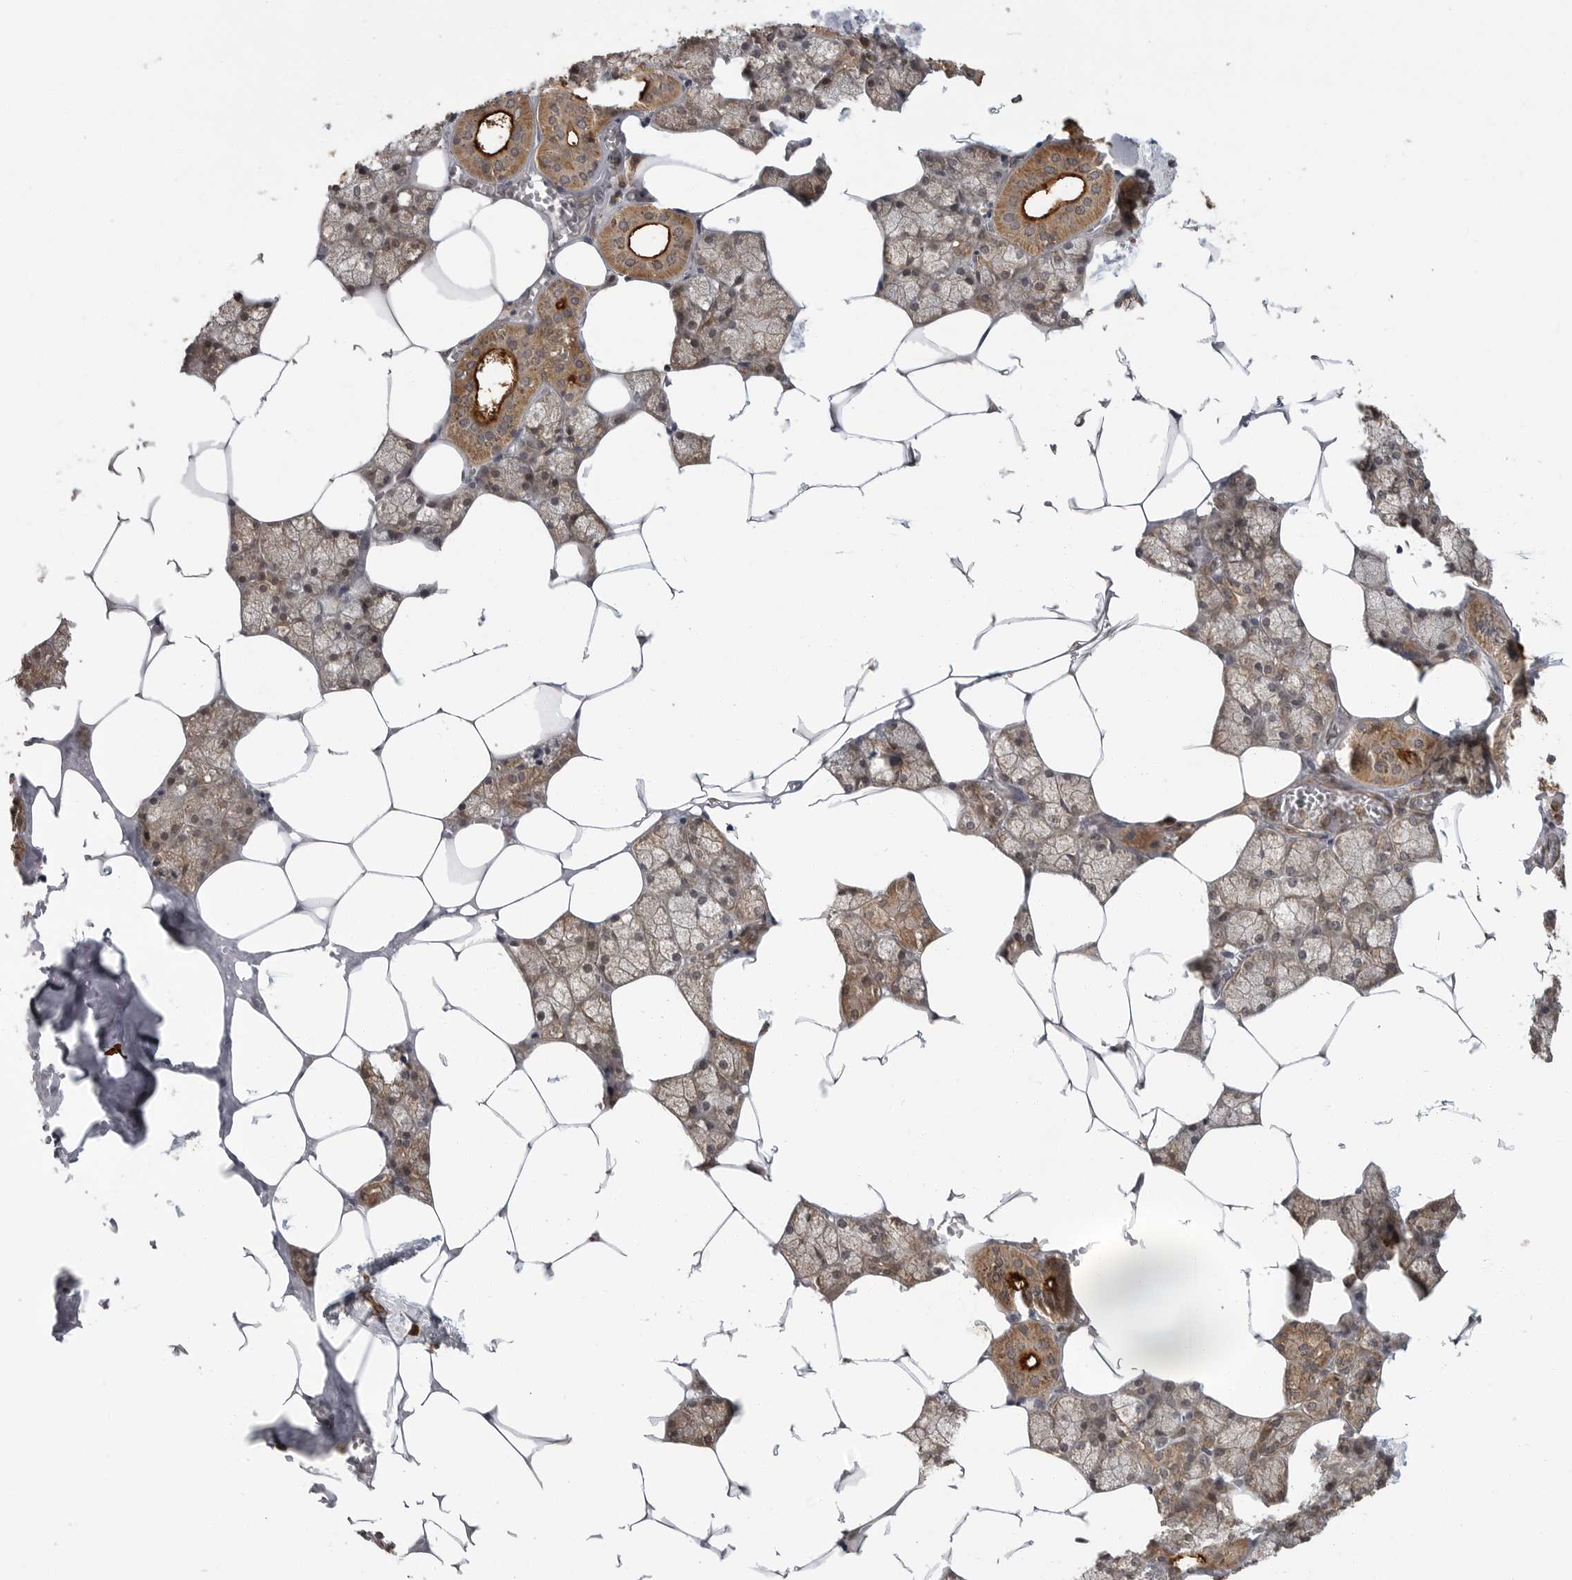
{"staining": {"intensity": "moderate", "quantity": ">75%", "location": "cytoplasmic/membranous"}, "tissue": "salivary gland", "cell_type": "Glandular cells", "image_type": "normal", "snomed": [{"axis": "morphology", "description": "Normal tissue, NOS"}, {"axis": "topography", "description": "Salivary gland"}], "caption": "A brown stain shows moderate cytoplasmic/membranous staining of a protein in glandular cells of benign salivary gland.", "gene": "ERN1", "patient": {"sex": "male", "age": 62}}